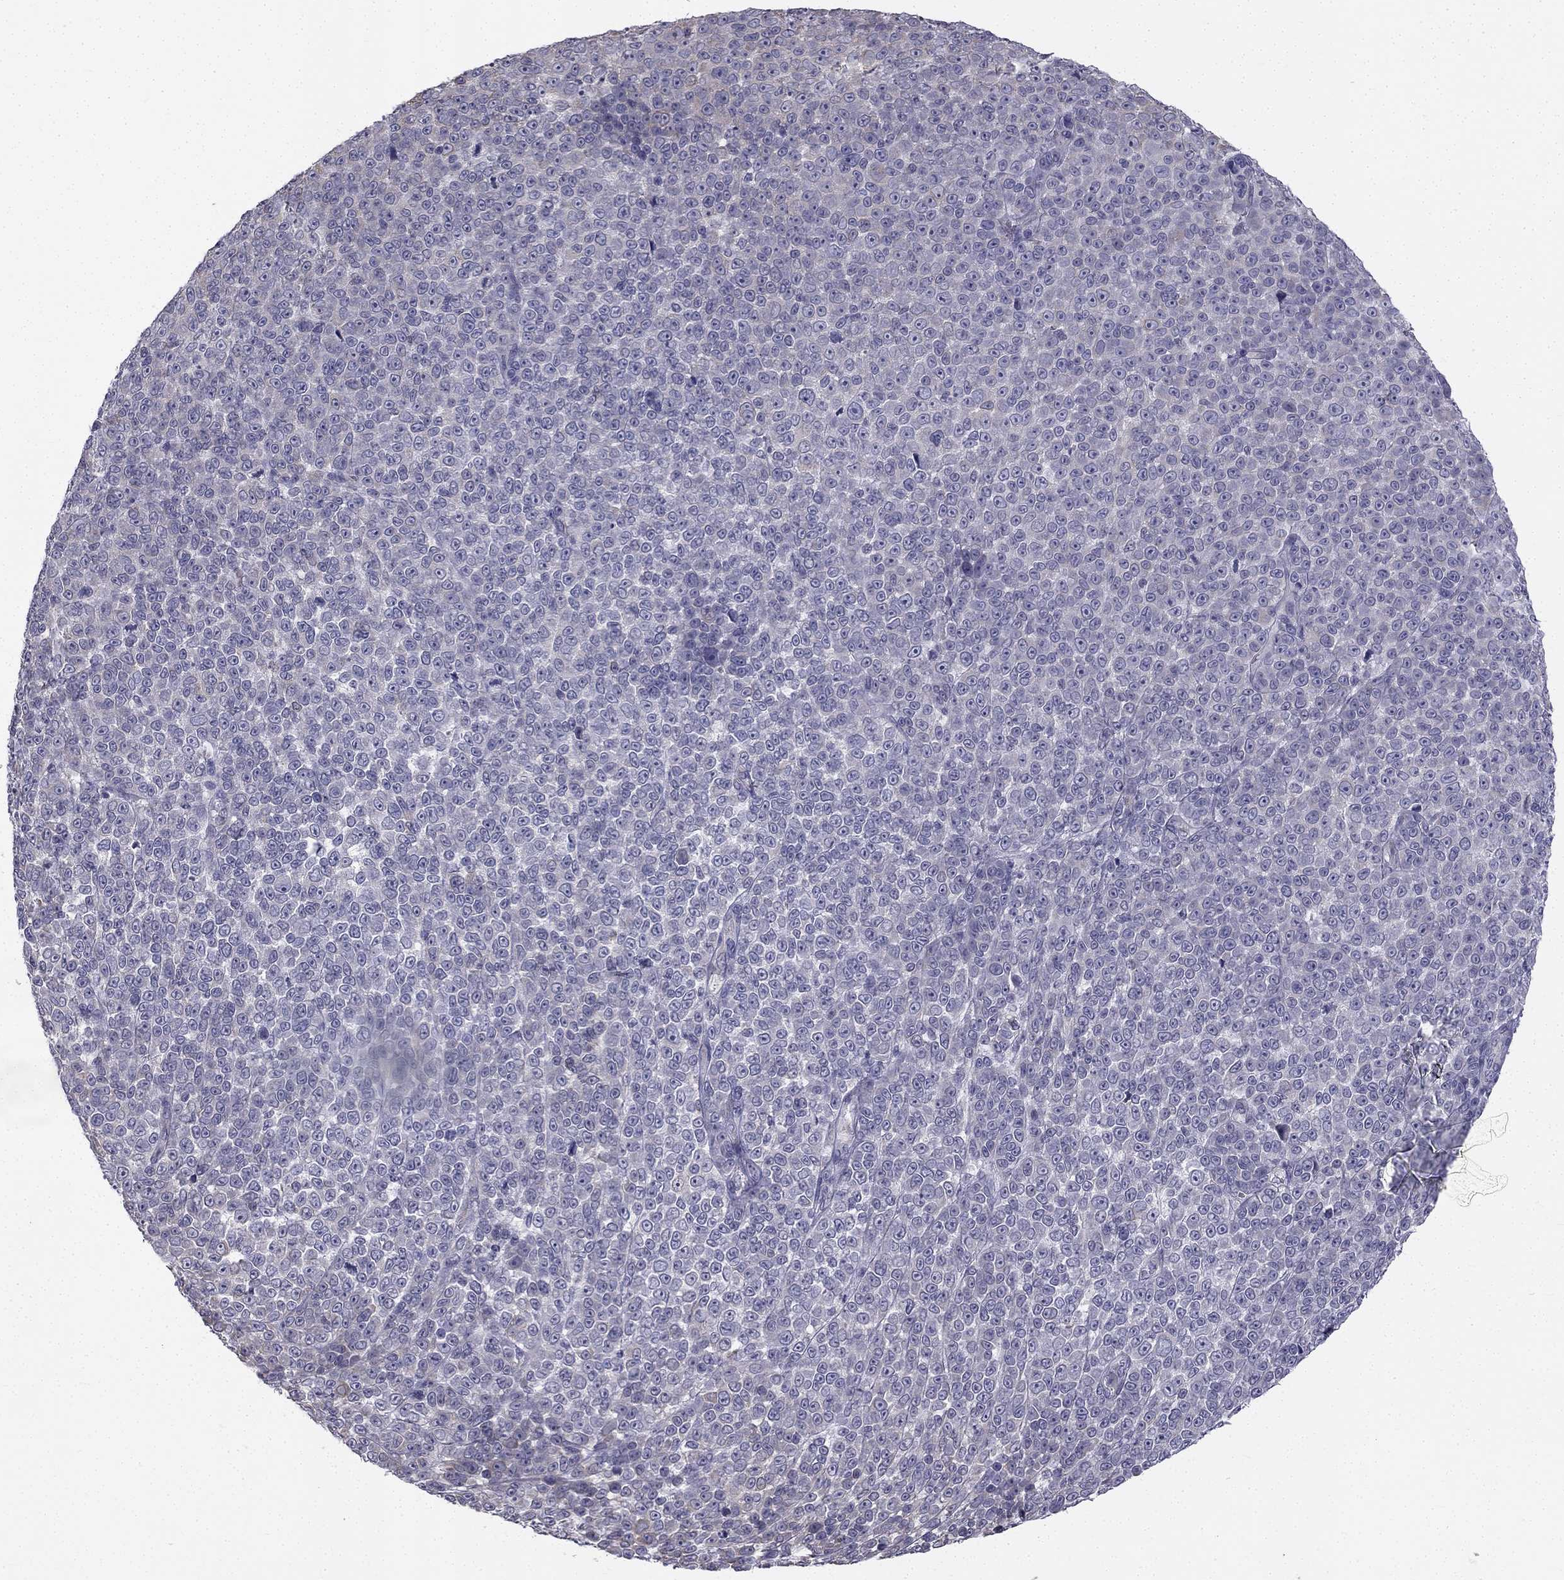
{"staining": {"intensity": "negative", "quantity": "none", "location": "none"}, "tissue": "melanoma", "cell_type": "Tumor cells", "image_type": "cancer", "snomed": [{"axis": "morphology", "description": "Malignant melanoma, NOS"}, {"axis": "topography", "description": "Skin"}], "caption": "The micrograph exhibits no staining of tumor cells in malignant melanoma. The staining is performed using DAB (3,3'-diaminobenzidine) brown chromogen with nuclei counter-stained in using hematoxylin.", "gene": "CCDC40", "patient": {"sex": "female", "age": 95}}